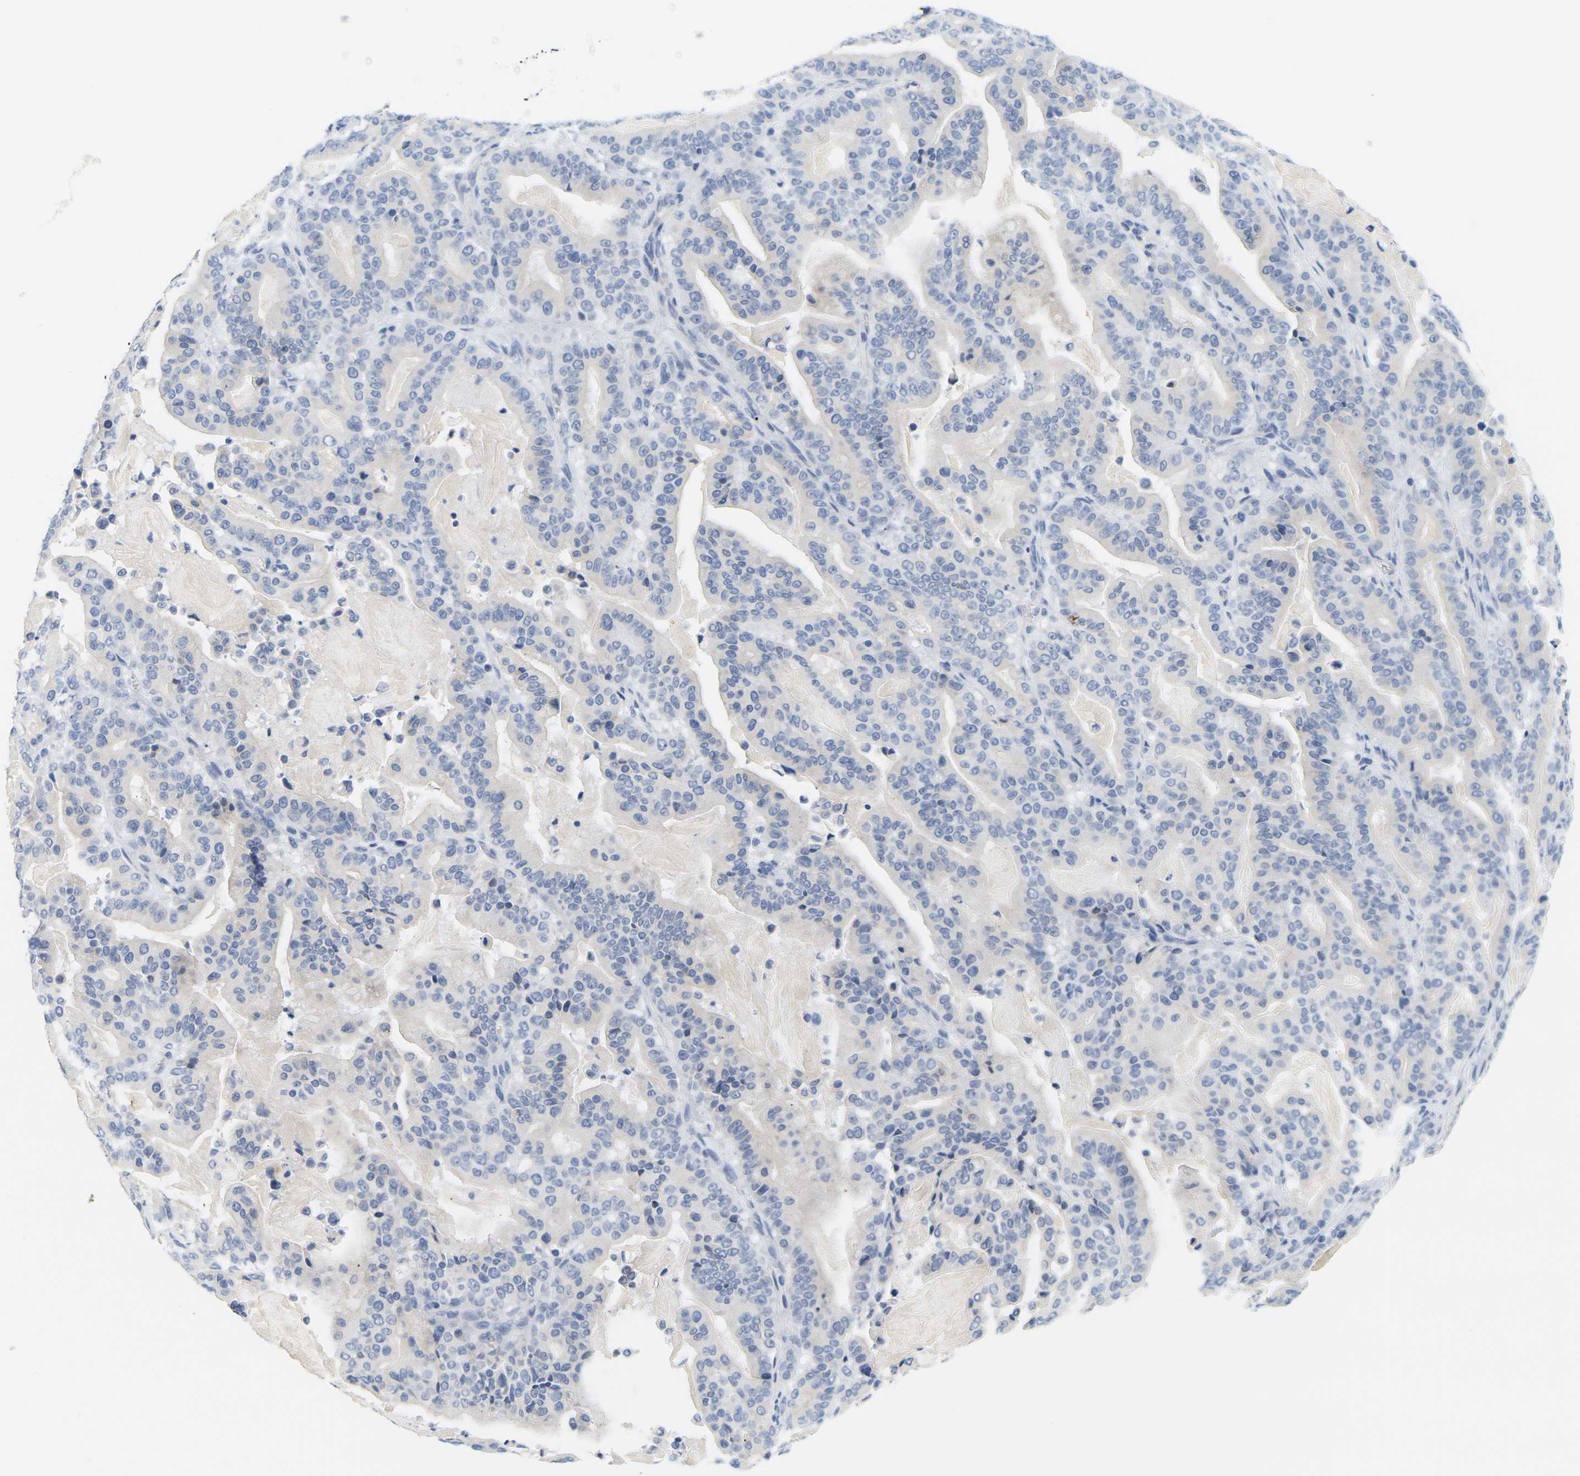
{"staining": {"intensity": "negative", "quantity": "none", "location": "none"}, "tissue": "pancreatic cancer", "cell_type": "Tumor cells", "image_type": "cancer", "snomed": [{"axis": "morphology", "description": "Adenocarcinoma, NOS"}, {"axis": "topography", "description": "Pancreas"}], "caption": "High power microscopy image of an IHC image of pancreatic cancer, revealing no significant expression in tumor cells.", "gene": "HLA-DOB", "patient": {"sex": "male", "age": 63}}